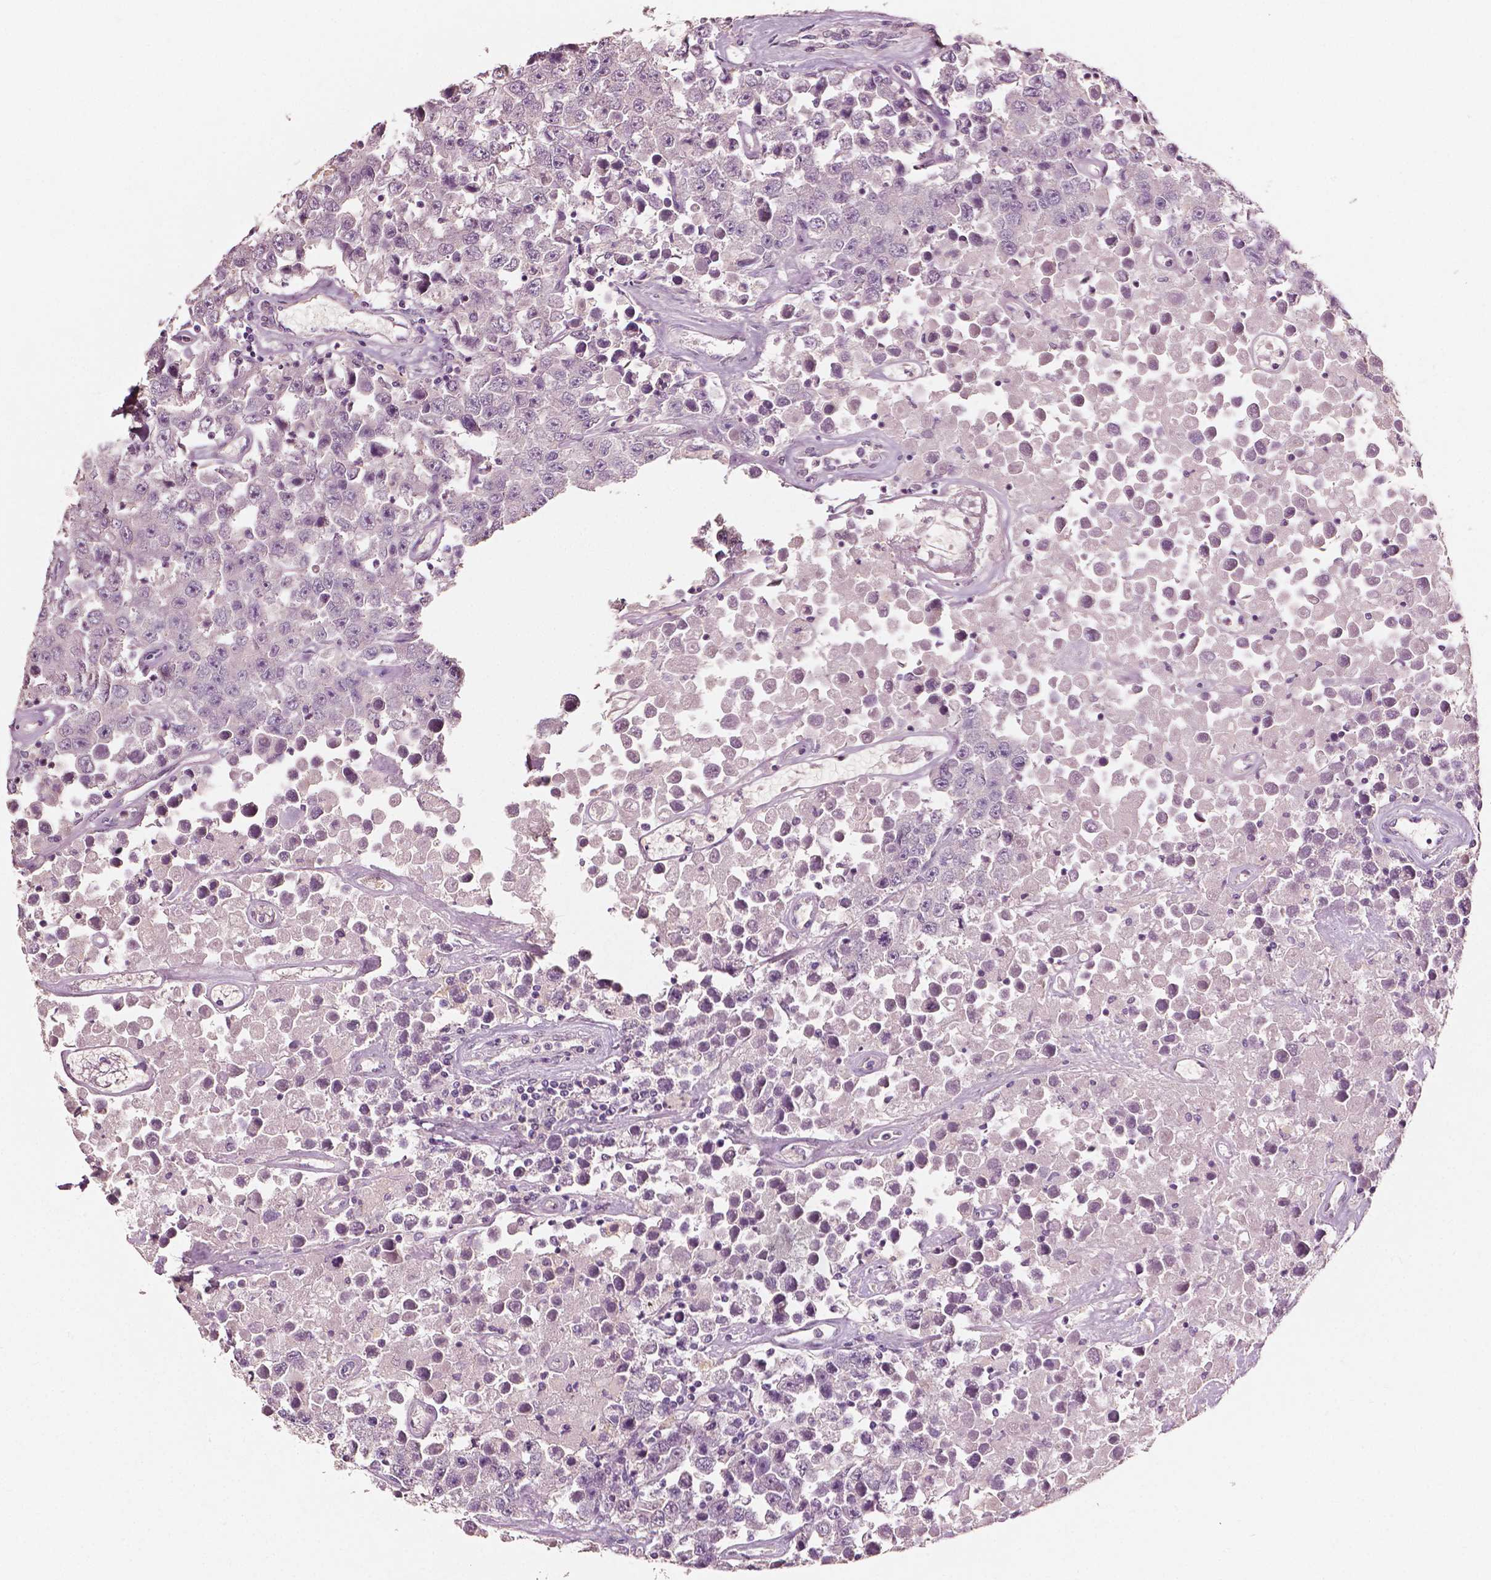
{"staining": {"intensity": "negative", "quantity": "none", "location": "none"}, "tissue": "testis cancer", "cell_type": "Tumor cells", "image_type": "cancer", "snomed": [{"axis": "morphology", "description": "Seminoma, NOS"}, {"axis": "topography", "description": "Testis"}], "caption": "IHC photomicrograph of neoplastic tissue: testis seminoma stained with DAB displays no significant protein expression in tumor cells.", "gene": "PLA2R1", "patient": {"sex": "male", "age": 52}}